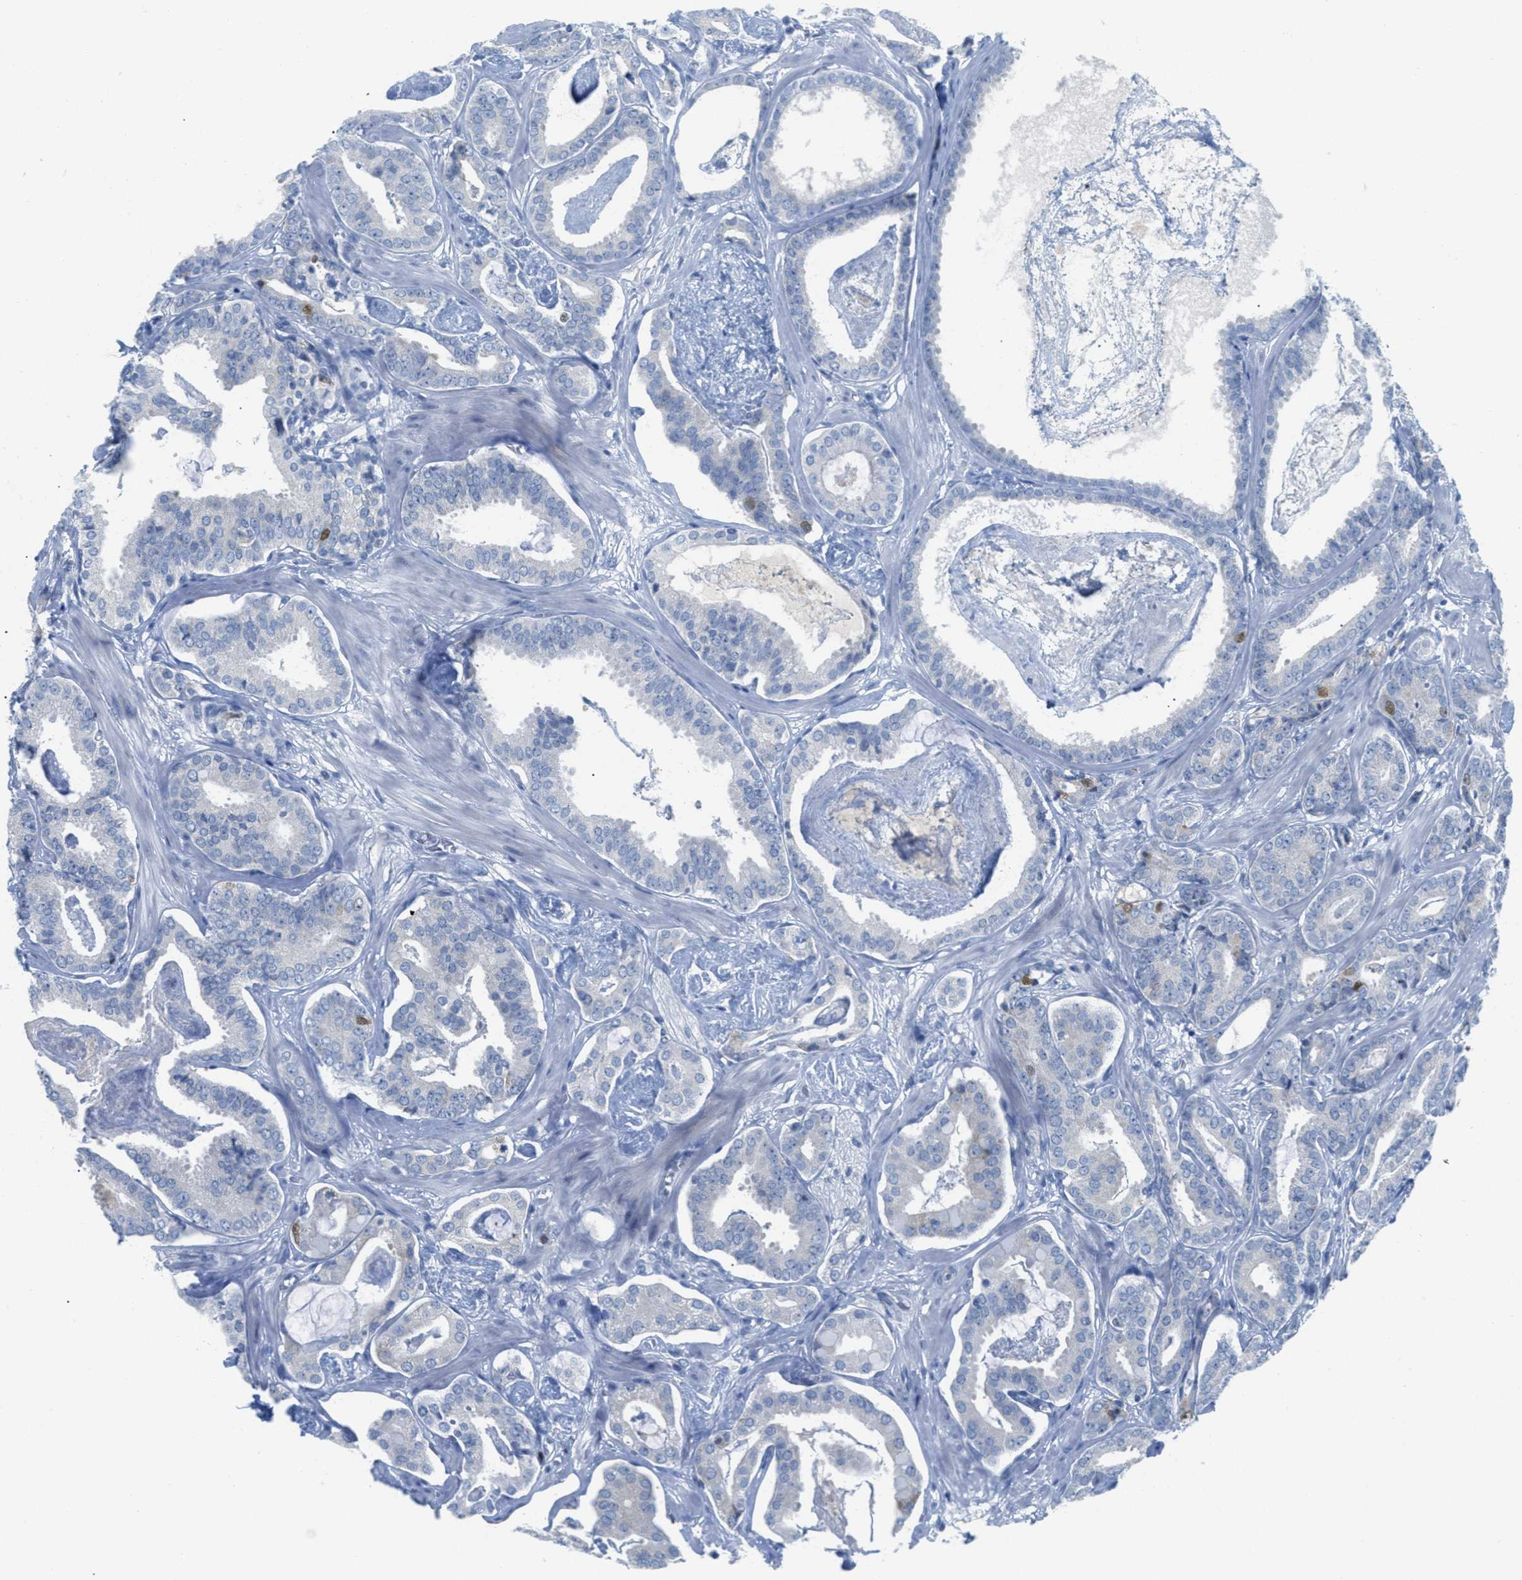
{"staining": {"intensity": "negative", "quantity": "none", "location": "none"}, "tissue": "prostate cancer", "cell_type": "Tumor cells", "image_type": "cancer", "snomed": [{"axis": "morphology", "description": "Adenocarcinoma, Low grade"}, {"axis": "topography", "description": "Prostate"}], "caption": "The immunohistochemistry (IHC) micrograph has no significant expression in tumor cells of prostate cancer tissue. (DAB immunohistochemistry (IHC) with hematoxylin counter stain).", "gene": "ORC6", "patient": {"sex": "male", "age": 53}}